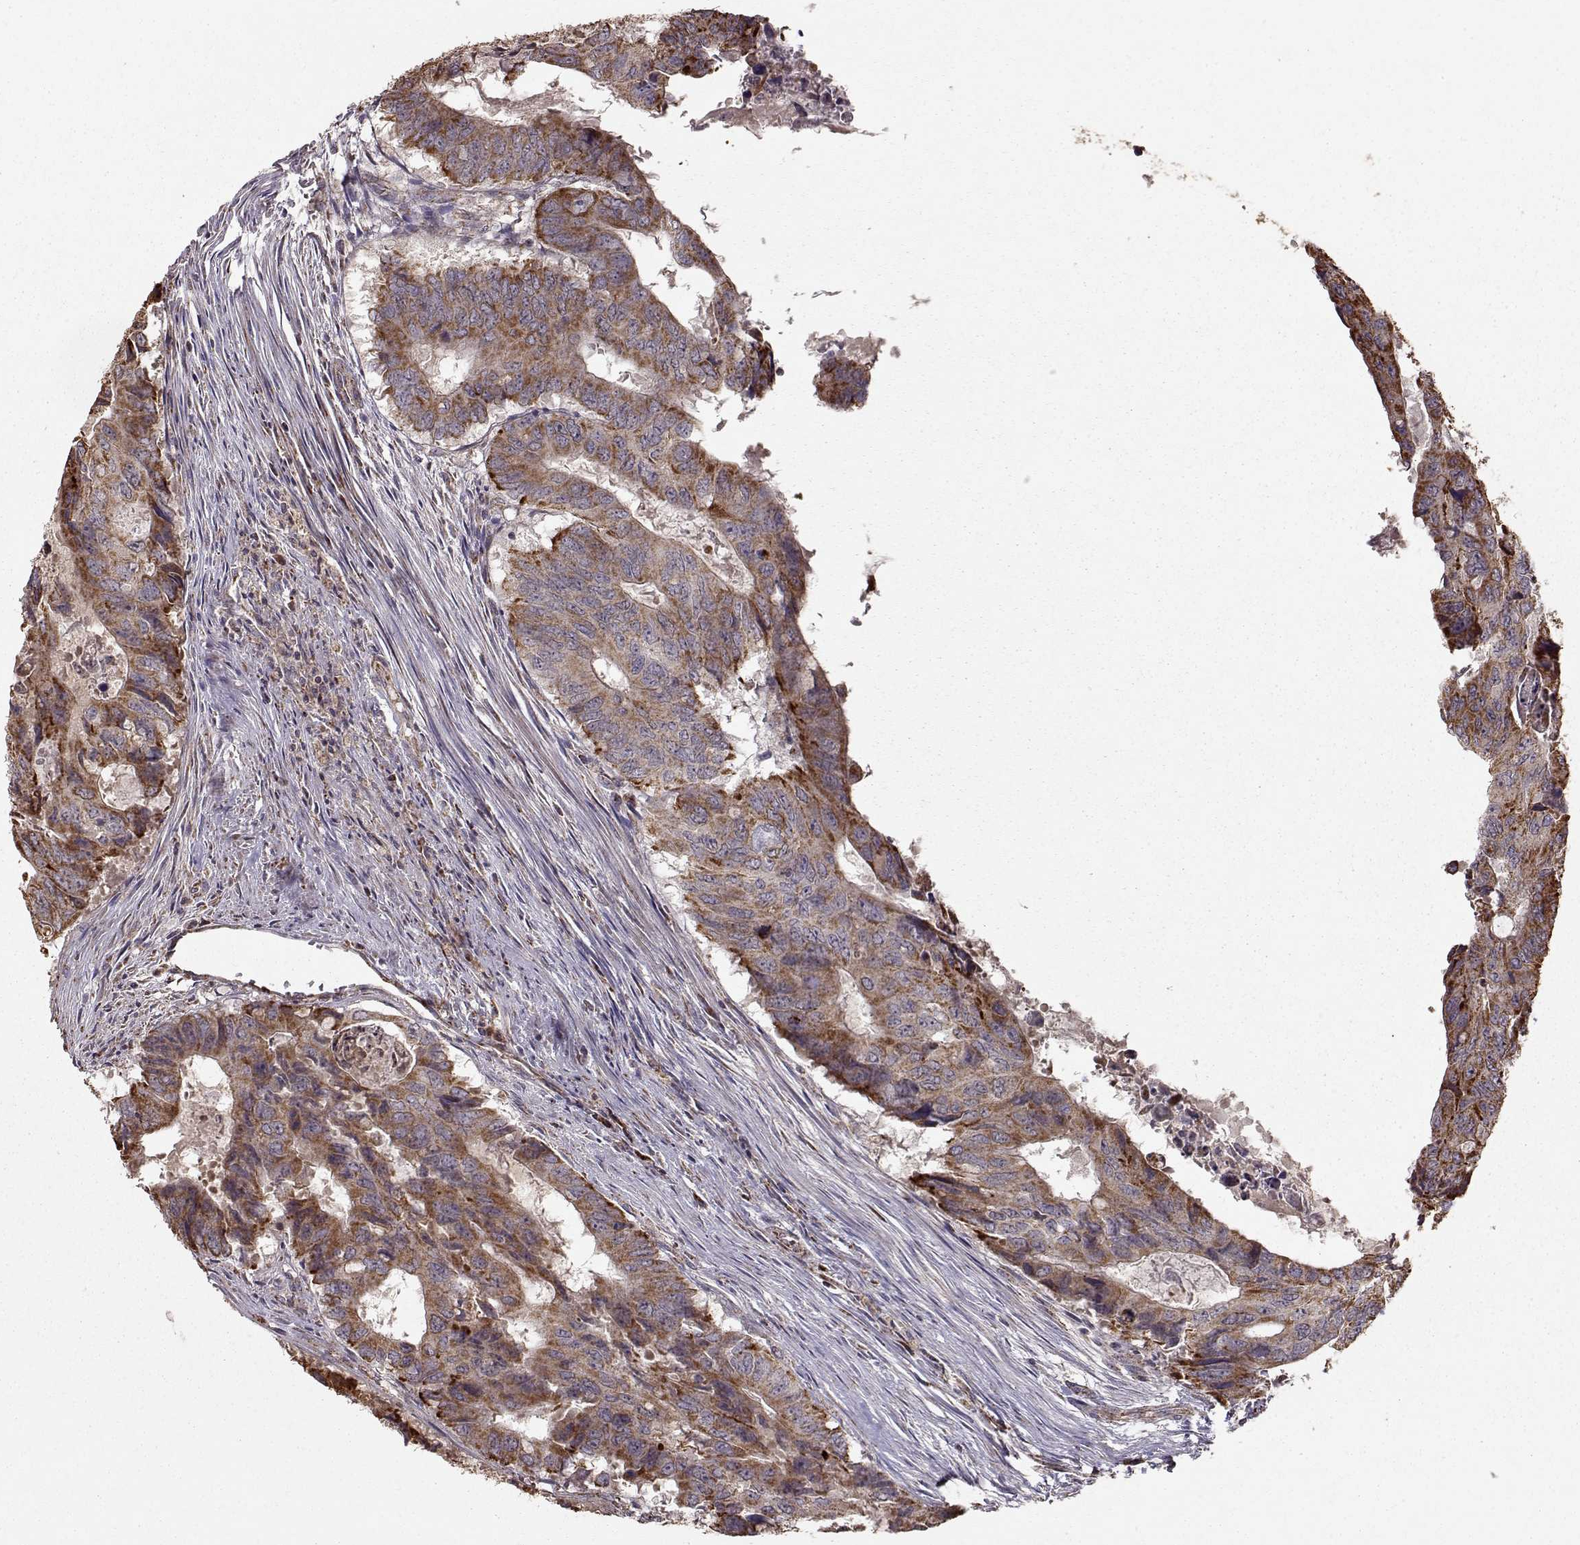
{"staining": {"intensity": "strong", "quantity": ">75%", "location": "cytoplasmic/membranous"}, "tissue": "colorectal cancer", "cell_type": "Tumor cells", "image_type": "cancer", "snomed": [{"axis": "morphology", "description": "Adenocarcinoma, NOS"}, {"axis": "topography", "description": "Colon"}], "caption": "DAB immunohistochemical staining of human colorectal cancer reveals strong cytoplasmic/membranous protein staining in about >75% of tumor cells. Nuclei are stained in blue.", "gene": "CMTM3", "patient": {"sex": "male", "age": 79}}